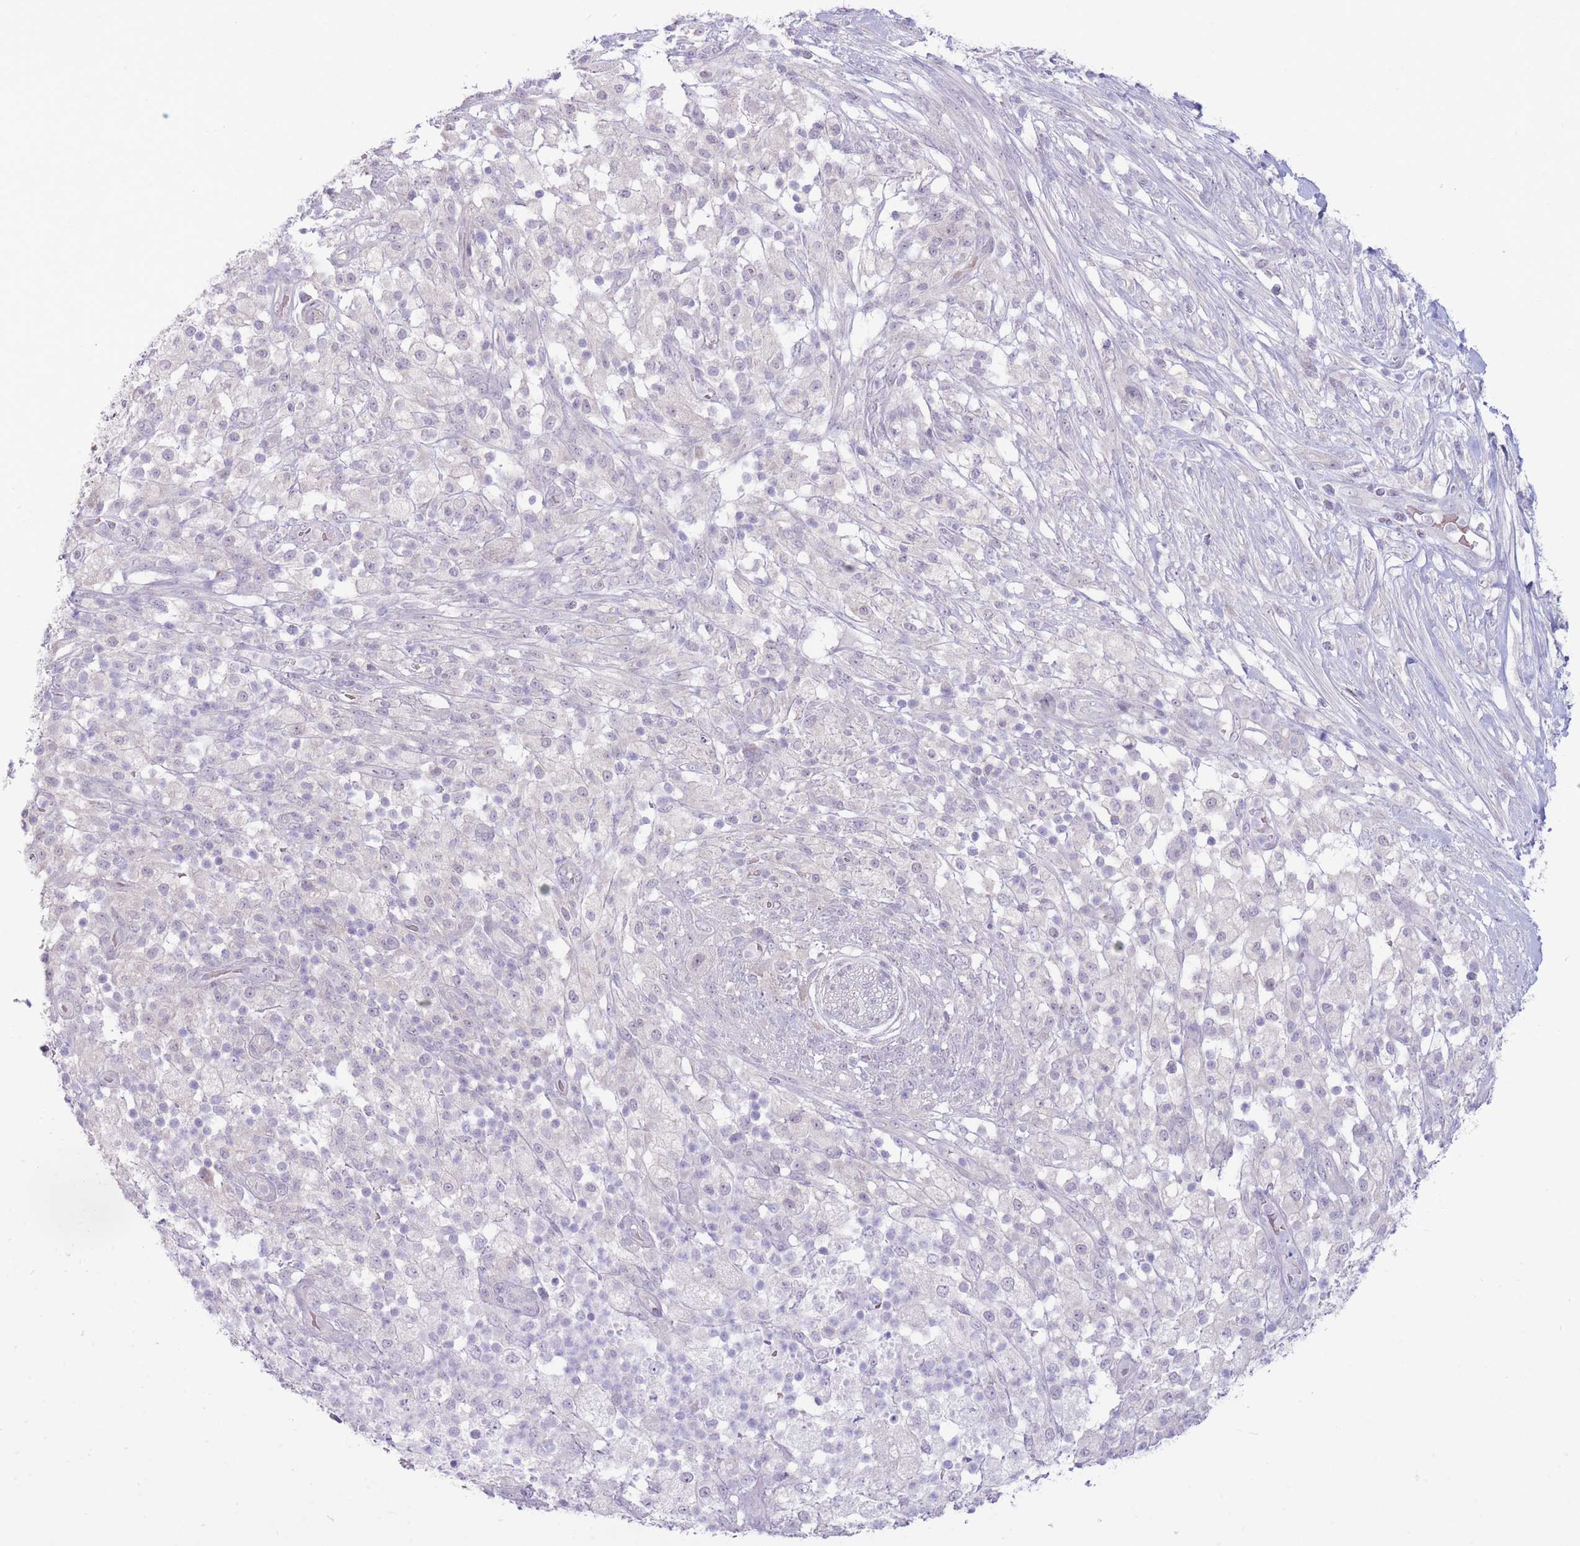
{"staining": {"intensity": "negative", "quantity": "none", "location": "none"}, "tissue": "pancreatic cancer", "cell_type": "Tumor cells", "image_type": "cancer", "snomed": [{"axis": "morphology", "description": "Adenocarcinoma, NOS"}, {"axis": "topography", "description": "Pancreas"}], "caption": "This is an immunohistochemistry (IHC) histopathology image of pancreatic adenocarcinoma. There is no staining in tumor cells.", "gene": "FBXO46", "patient": {"sex": "female", "age": 72}}